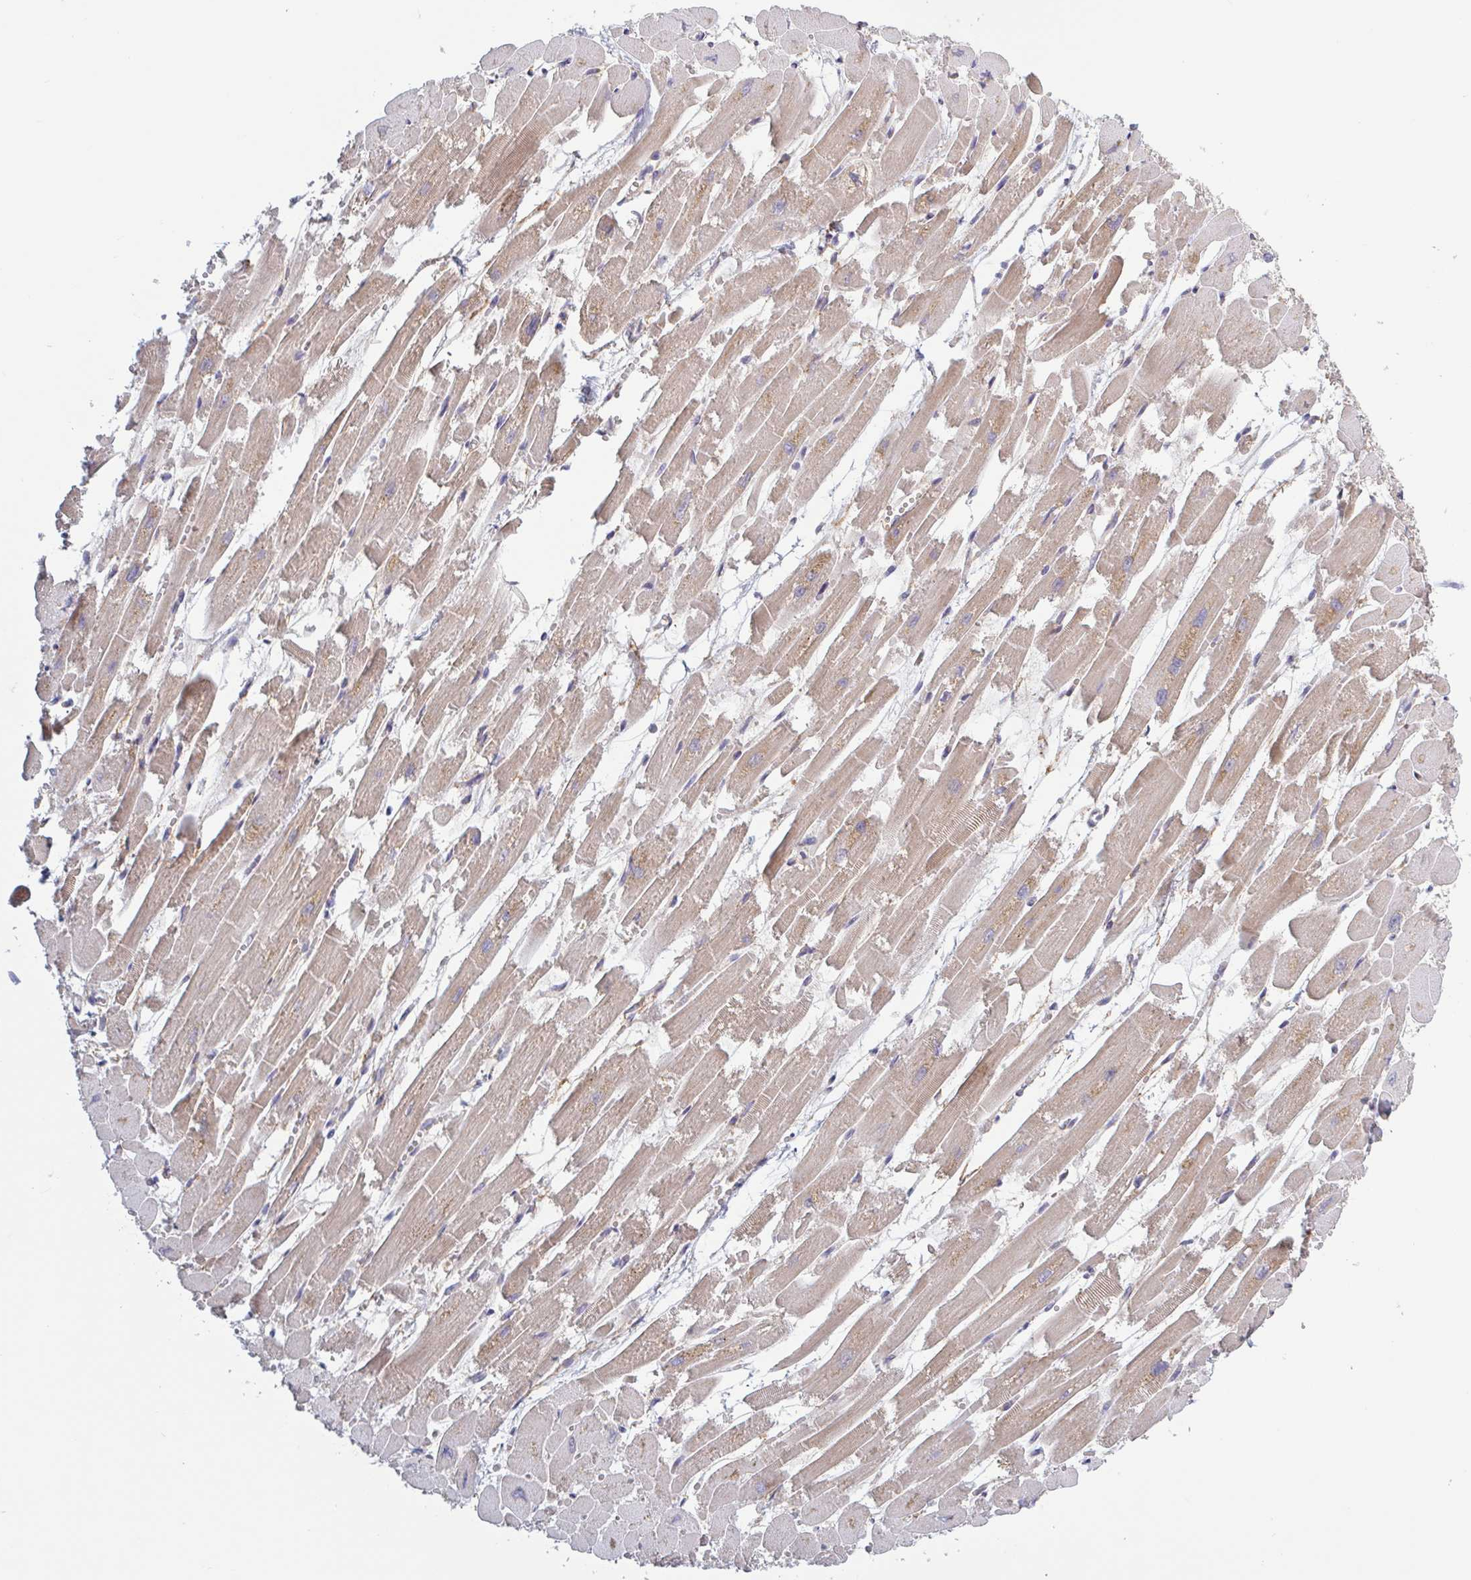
{"staining": {"intensity": "moderate", "quantity": "25%-75%", "location": "cytoplasmic/membranous"}, "tissue": "heart muscle", "cell_type": "Cardiomyocytes", "image_type": "normal", "snomed": [{"axis": "morphology", "description": "Normal tissue, NOS"}, {"axis": "topography", "description": "Heart"}], "caption": "The histopathology image exhibits immunohistochemical staining of normal heart muscle. There is moderate cytoplasmic/membranous staining is seen in approximately 25%-75% of cardiomyocytes.", "gene": "SURF1", "patient": {"sex": "female", "age": 52}}